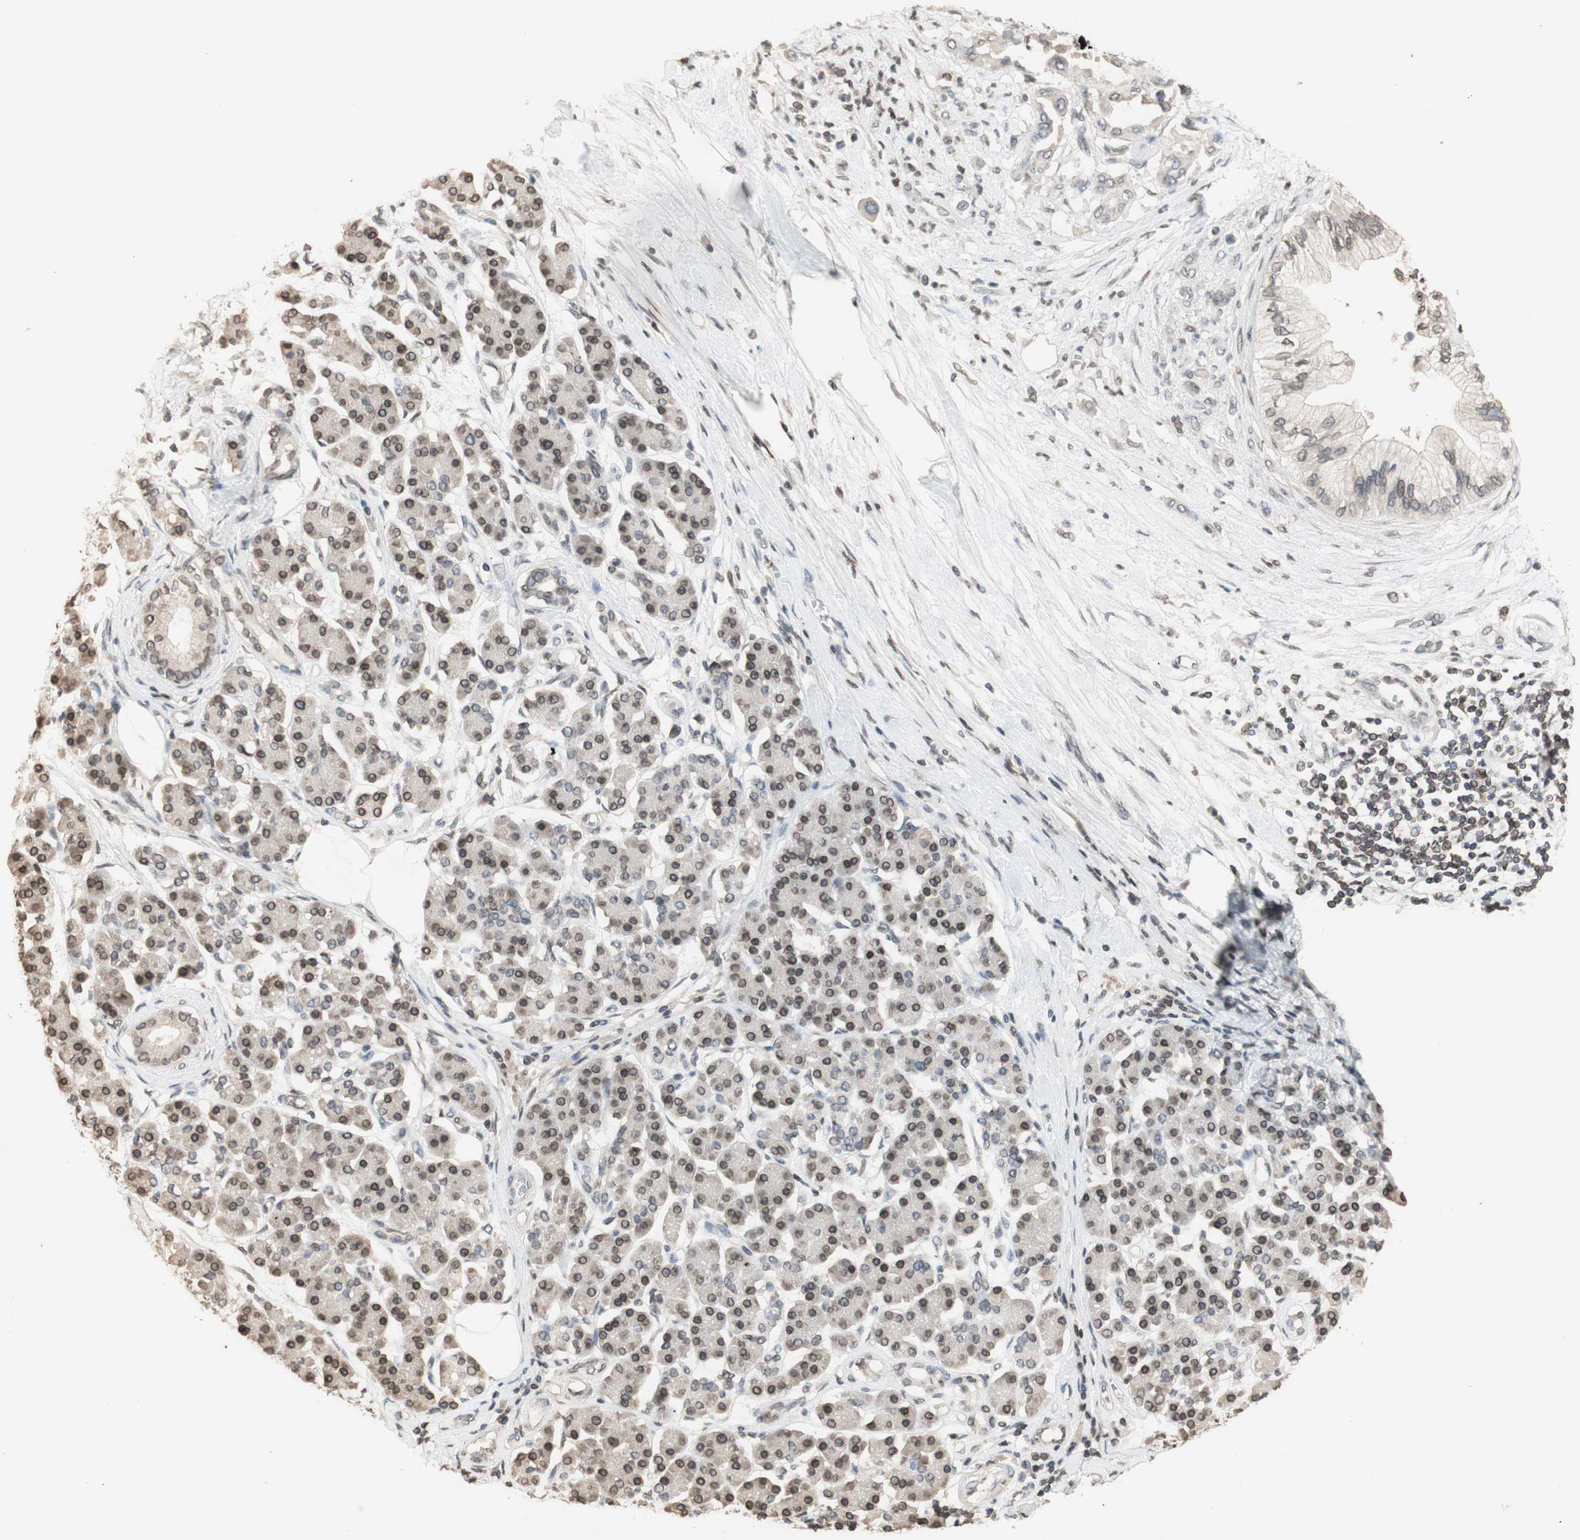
{"staining": {"intensity": "moderate", "quantity": ">75%", "location": "cytoplasmic/membranous,nuclear"}, "tissue": "pancreatic cancer", "cell_type": "Tumor cells", "image_type": "cancer", "snomed": [{"axis": "morphology", "description": "Adenocarcinoma, NOS"}, {"axis": "morphology", "description": "Adenocarcinoma, metastatic, NOS"}, {"axis": "topography", "description": "Lymph node"}, {"axis": "topography", "description": "Pancreas"}, {"axis": "topography", "description": "Duodenum"}], "caption": "Pancreatic adenocarcinoma stained for a protein (brown) shows moderate cytoplasmic/membranous and nuclear positive staining in approximately >75% of tumor cells.", "gene": "TMPO", "patient": {"sex": "female", "age": 64}}